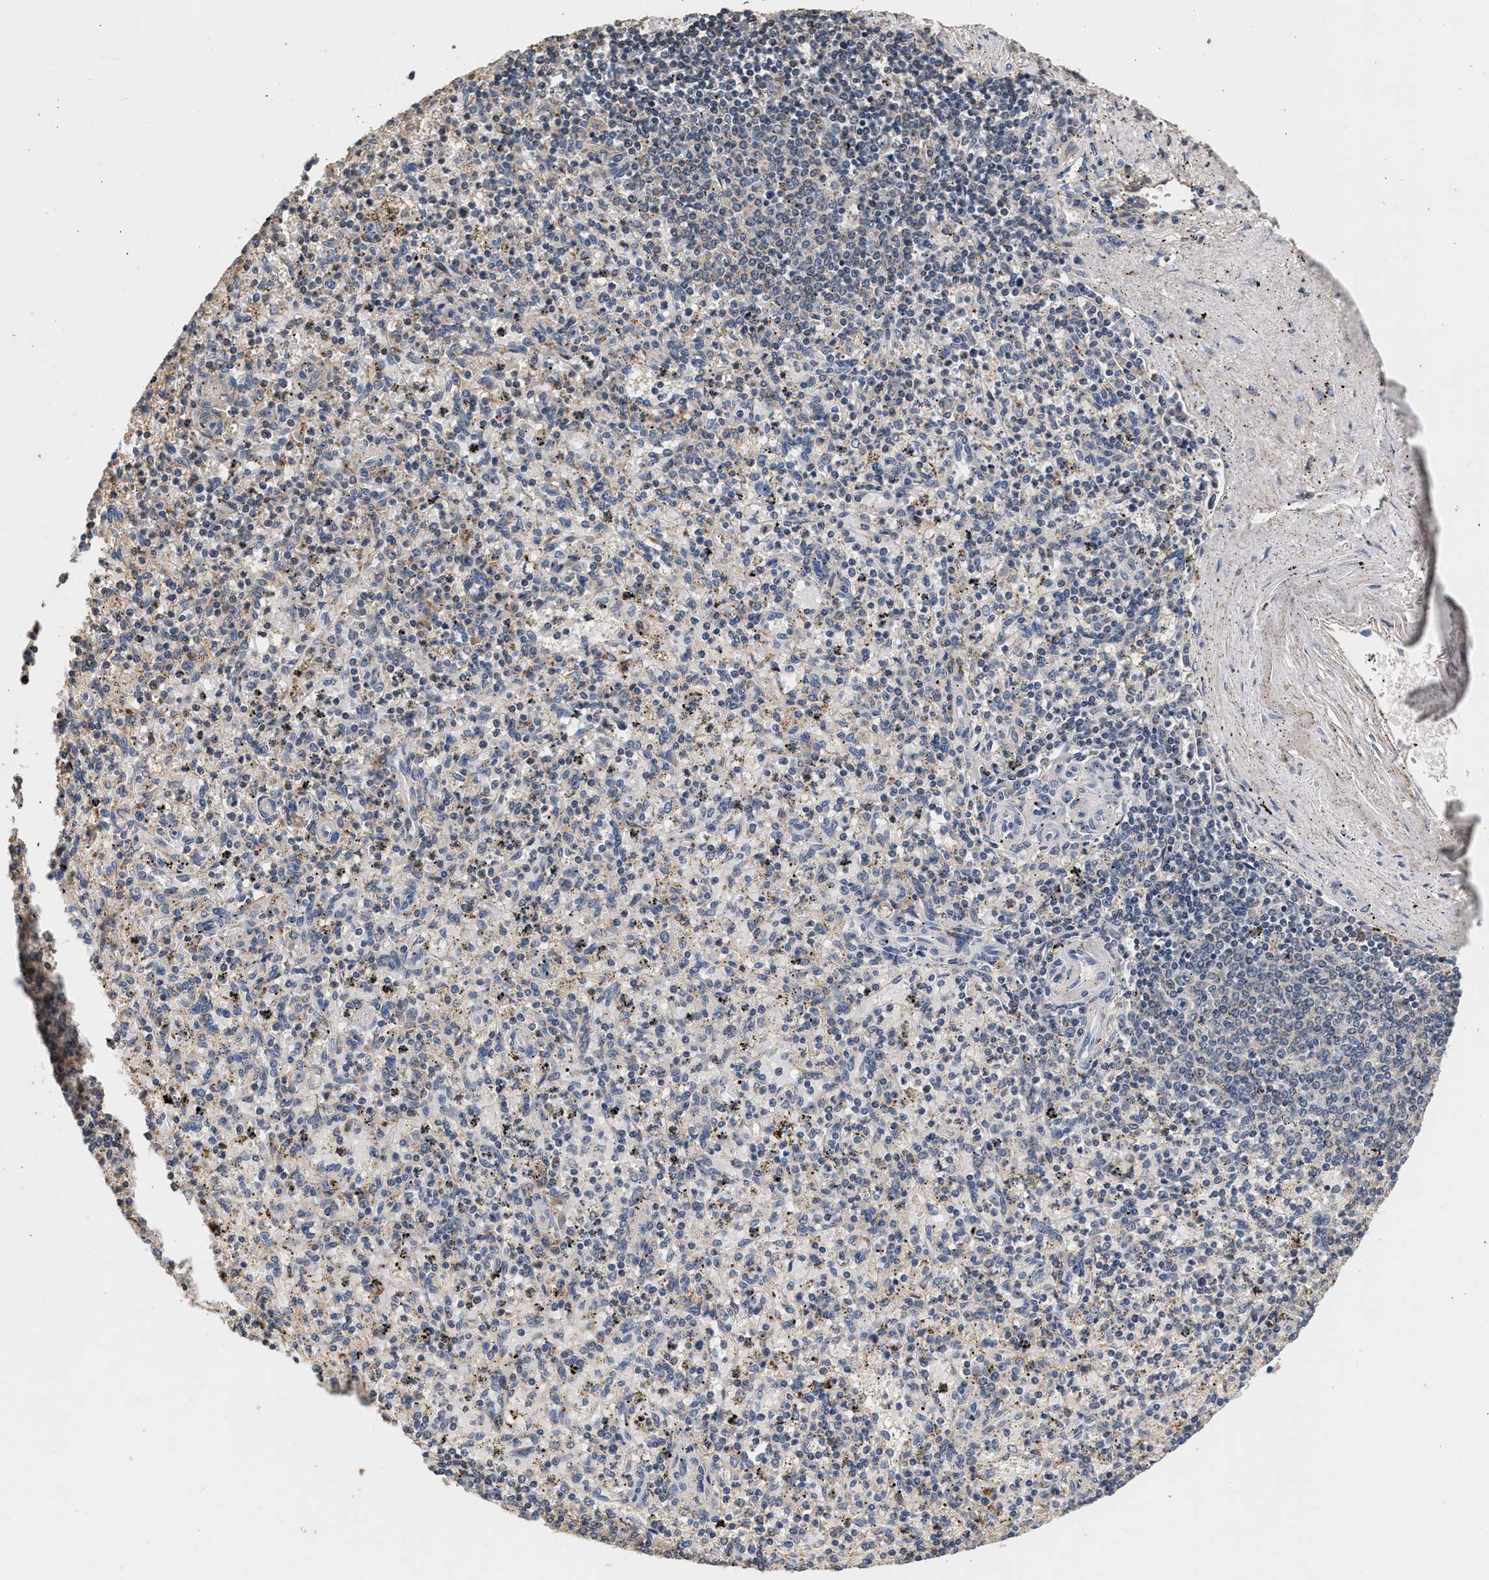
{"staining": {"intensity": "weak", "quantity": "<25%", "location": "cytoplasmic/membranous"}, "tissue": "spleen", "cell_type": "Cells in red pulp", "image_type": "normal", "snomed": [{"axis": "morphology", "description": "Normal tissue, NOS"}, {"axis": "topography", "description": "Spleen"}], "caption": "The immunohistochemistry histopathology image has no significant positivity in cells in red pulp of spleen.", "gene": "PTGR3", "patient": {"sex": "male", "age": 72}}